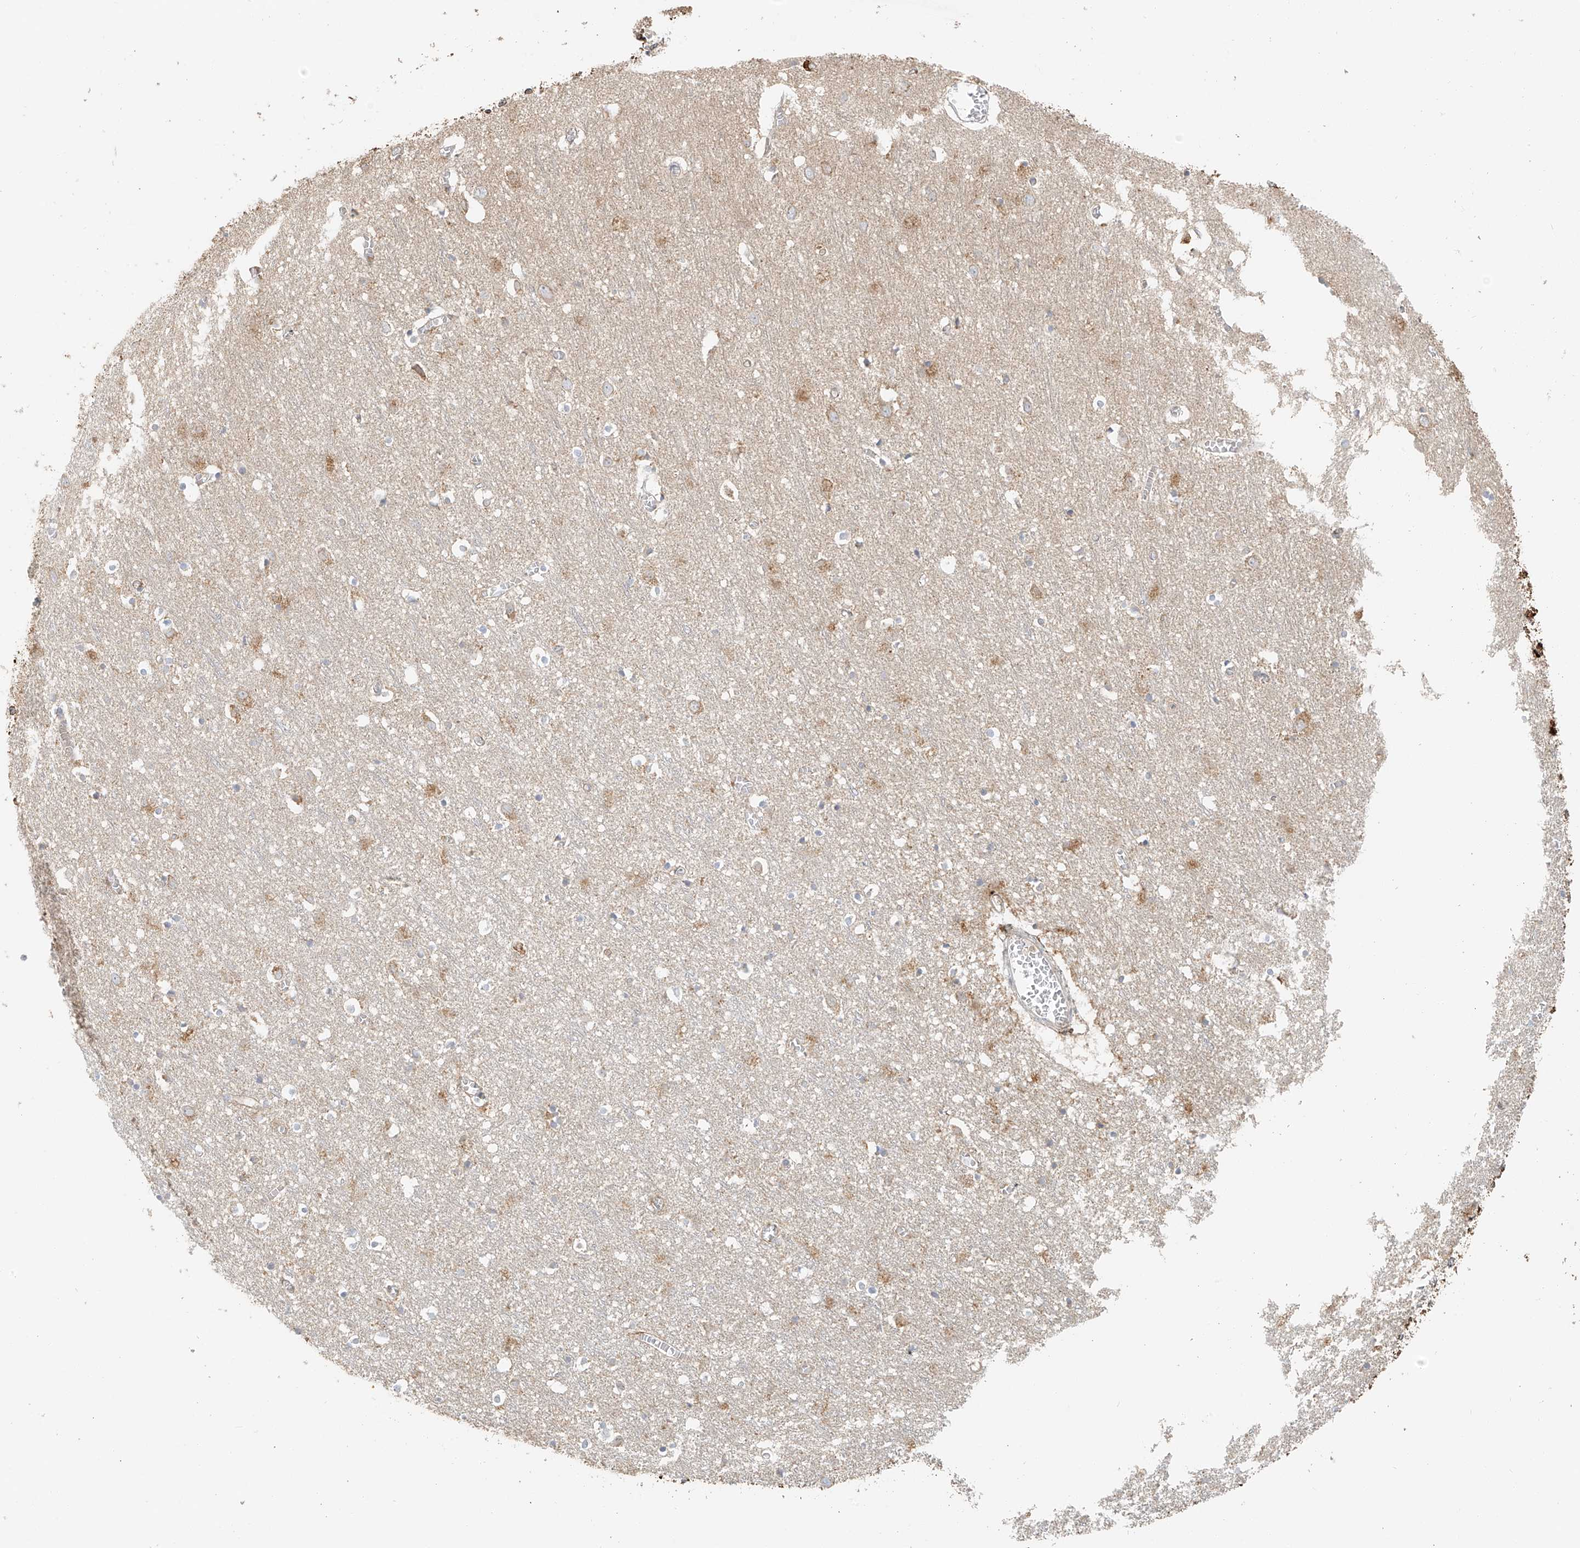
{"staining": {"intensity": "moderate", "quantity": "<25%", "location": "cytoplasmic/membranous"}, "tissue": "cerebral cortex", "cell_type": "Endothelial cells", "image_type": "normal", "snomed": [{"axis": "morphology", "description": "Normal tissue, NOS"}, {"axis": "topography", "description": "Cerebral cortex"}], "caption": "The image displays immunohistochemical staining of normal cerebral cortex. There is moderate cytoplasmic/membranous positivity is appreciated in approximately <25% of endothelial cells.", "gene": "MIPEP", "patient": {"sex": "female", "age": 64}}